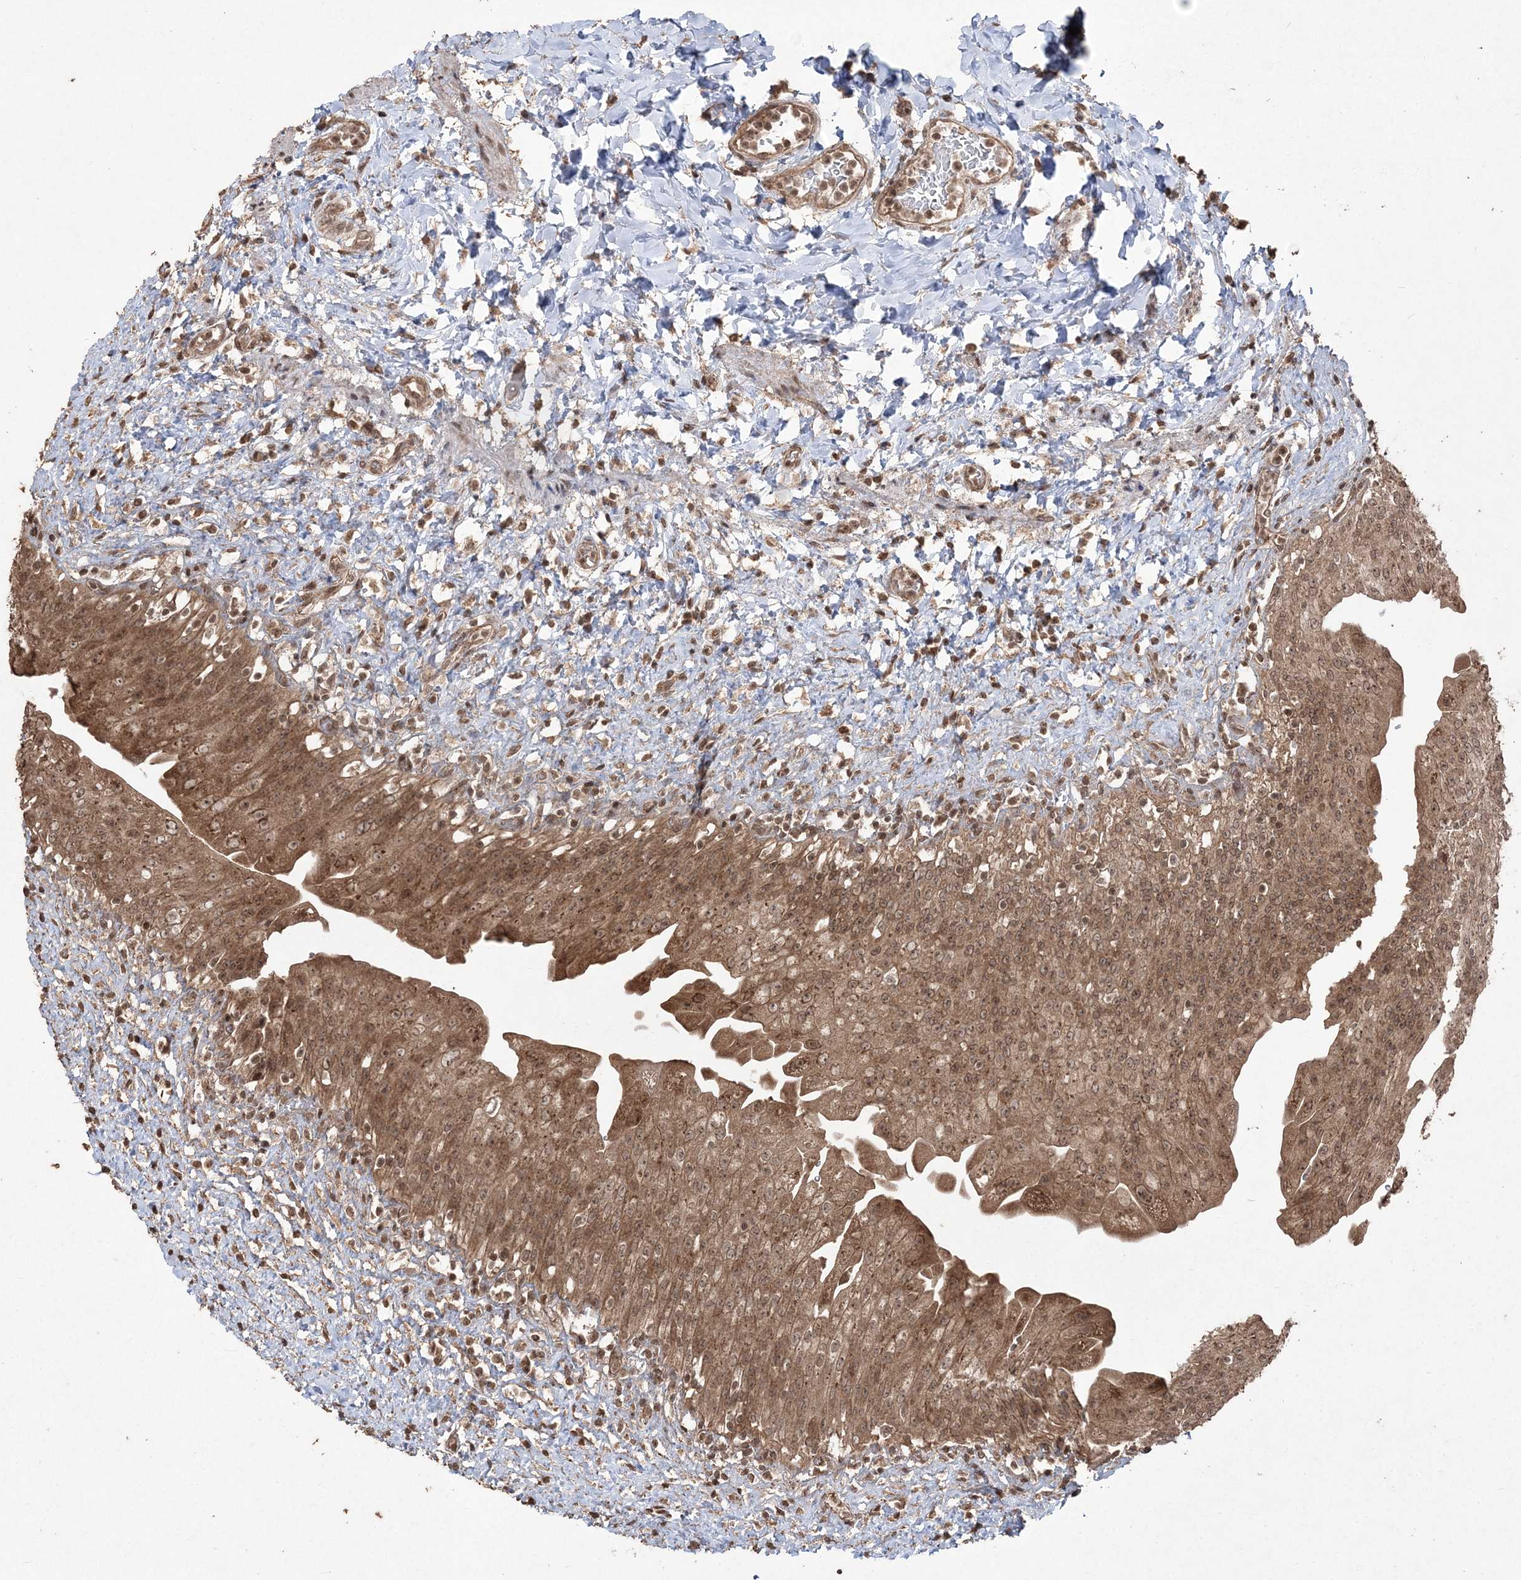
{"staining": {"intensity": "moderate", "quantity": ">75%", "location": "cytoplasmic/membranous,nuclear"}, "tissue": "urinary bladder", "cell_type": "Urothelial cells", "image_type": "normal", "snomed": [{"axis": "morphology", "description": "Normal tissue, NOS"}, {"axis": "topography", "description": "Urinary bladder"}], "caption": "Immunohistochemistry (IHC) image of benign urinary bladder stained for a protein (brown), which shows medium levels of moderate cytoplasmic/membranous,nuclear staining in about >75% of urothelial cells.", "gene": "EHHADH", "patient": {"sex": "female", "age": 27}}